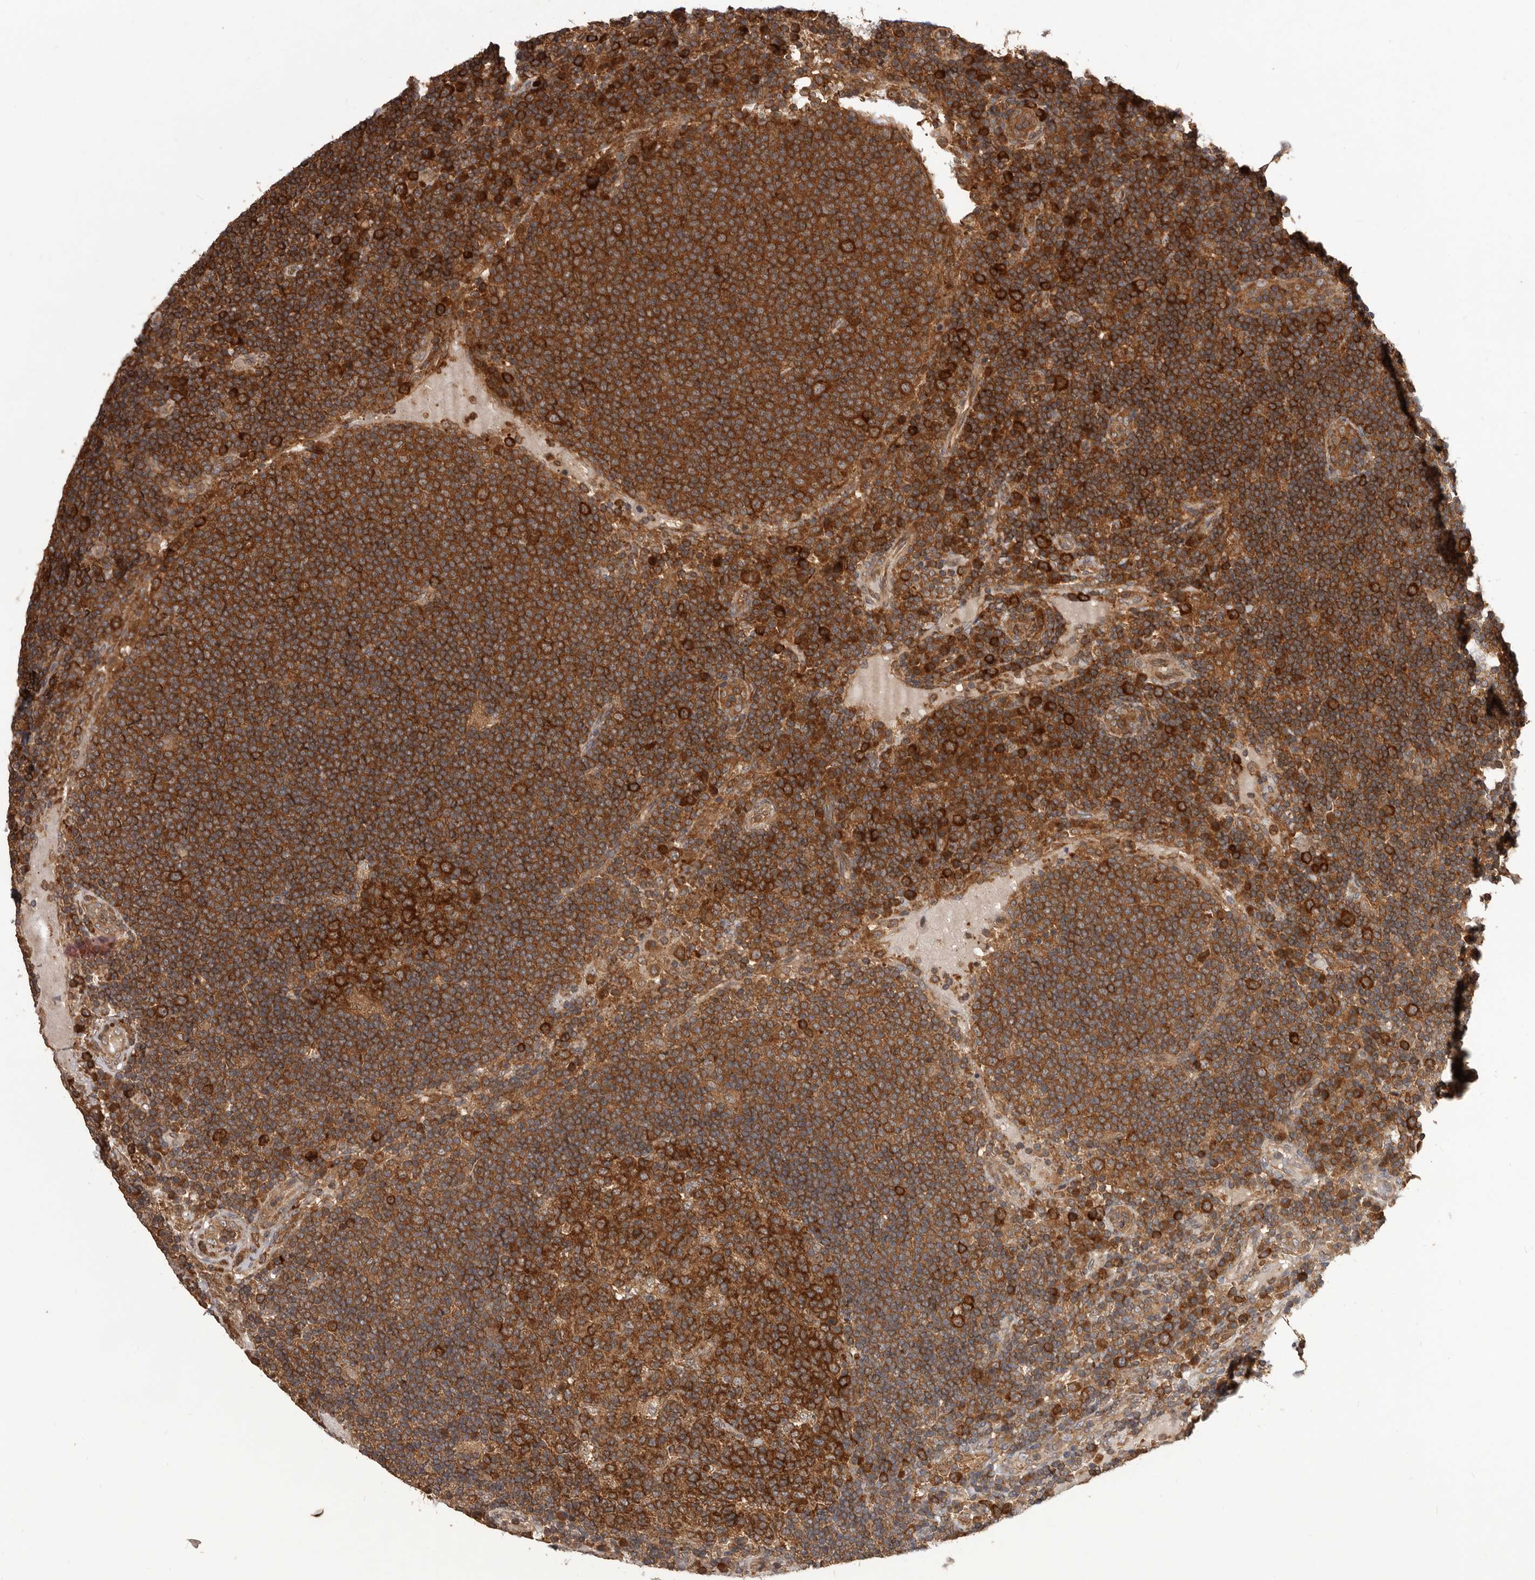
{"staining": {"intensity": "strong", "quantity": ">75%", "location": "cytoplasmic/membranous"}, "tissue": "lymph node", "cell_type": "Germinal center cells", "image_type": "normal", "snomed": [{"axis": "morphology", "description": "Normal tissue, NOS"}, {"axis": "topography", "description": "Lymph node"}], "caption": "Protein staining shows strong cytoplasmic/membranous expression in approximately >75% of germinal center cells in unremarkable lymph node.", "gene": "HBS1L", "patient": {"sex": "female", "age": 53}}